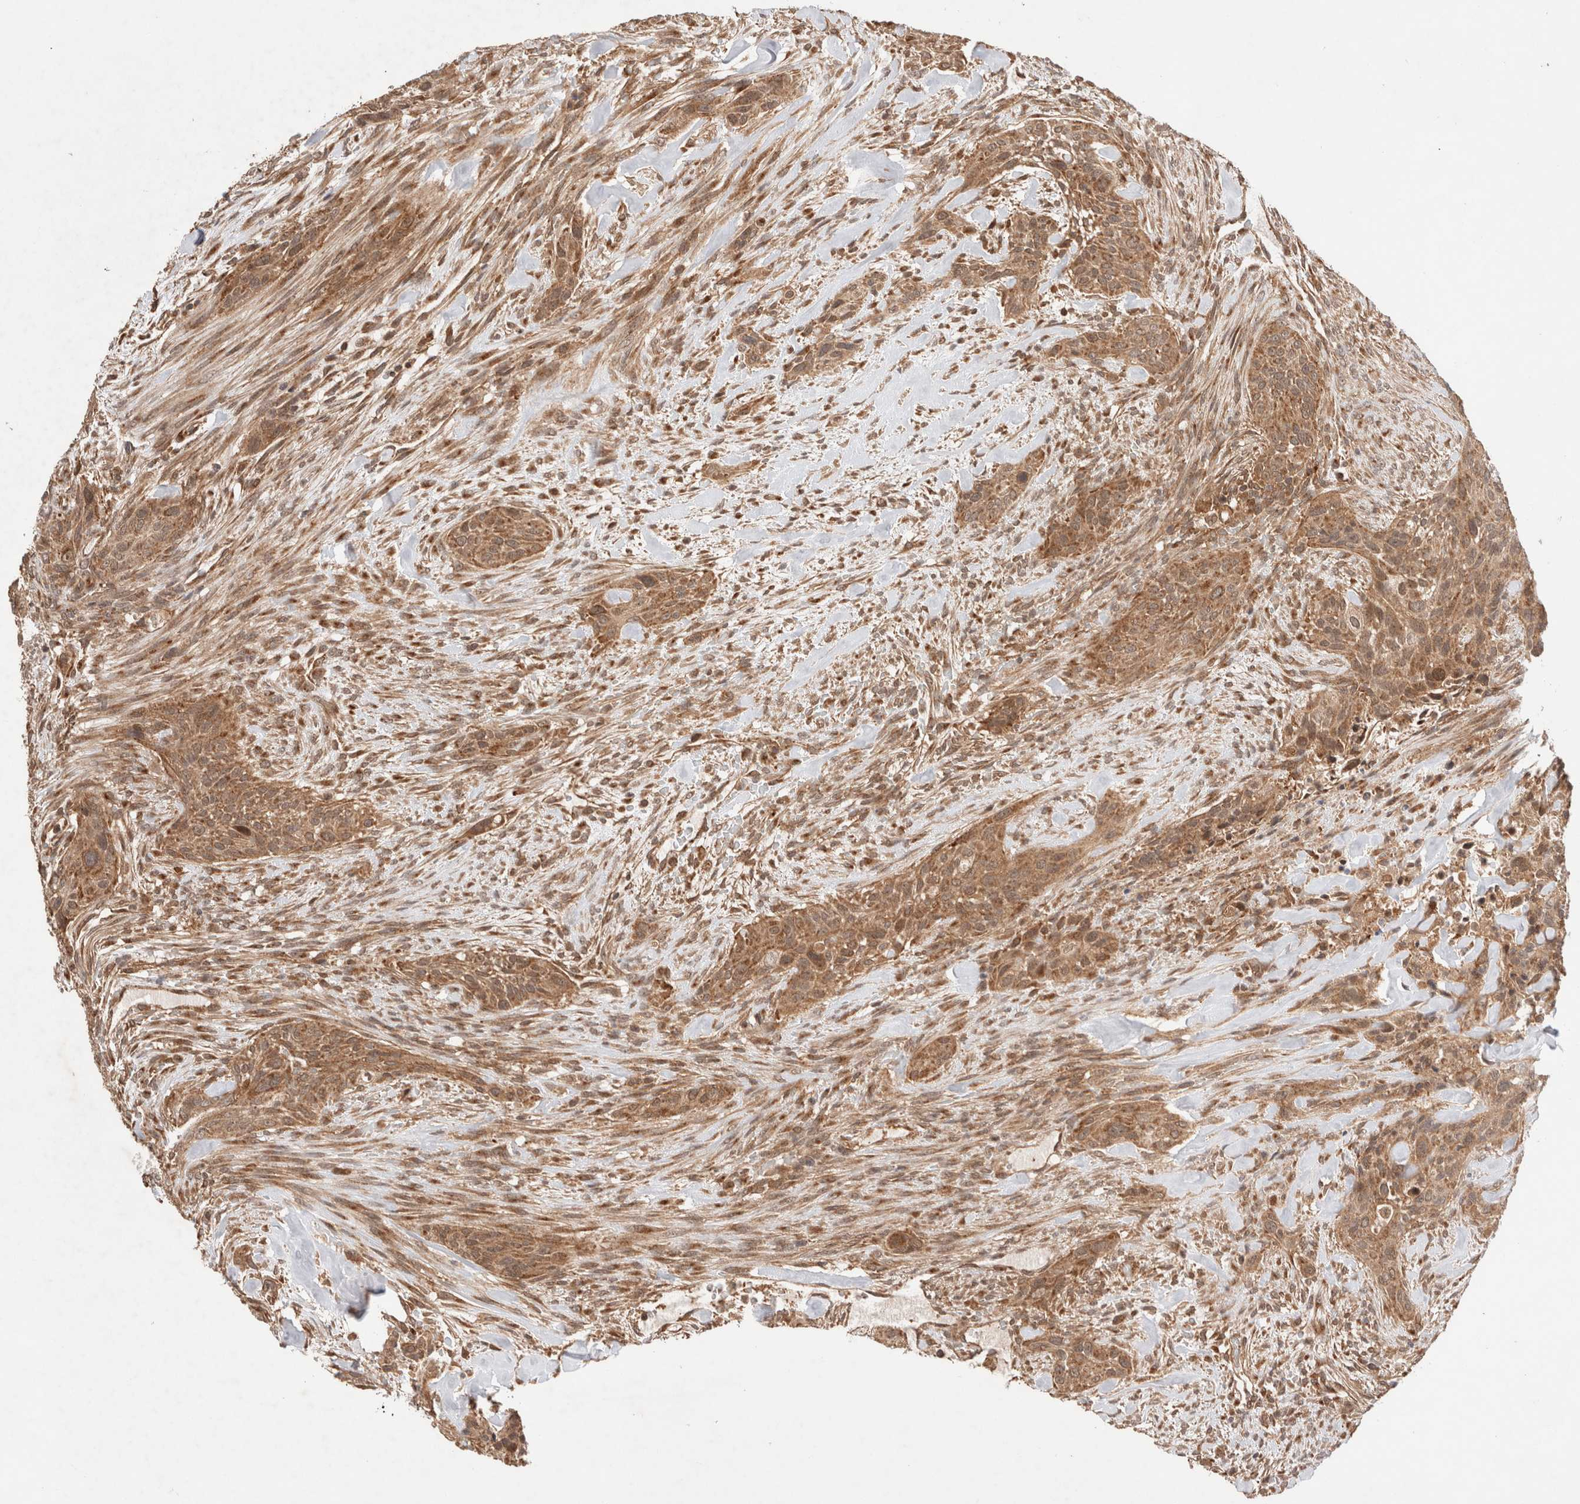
{"staining": {"intensity": "moderate", "quantity": ">75%", "location": "cytoplasmic/membranous,nuclear"}, "tissue": "urothelial cancer", "cell_type": "Tumor cells", "image_type": "cancer", "snomed": [{"axis": "morphology", "description": "Urothelial carcinoma, High grade"}, {"axis": "topography", "description": "Urinary bladder"}], "caption": "Immunohistochemical staining of human high-grade urothelial carcinoma demonstrates medium levels of moderate cytoplasmic/membranous and nuclear protein staining in about >75% of tumor cells.", "gene": "SIKE1", "patient": {"sex": "male", "age": 35}}